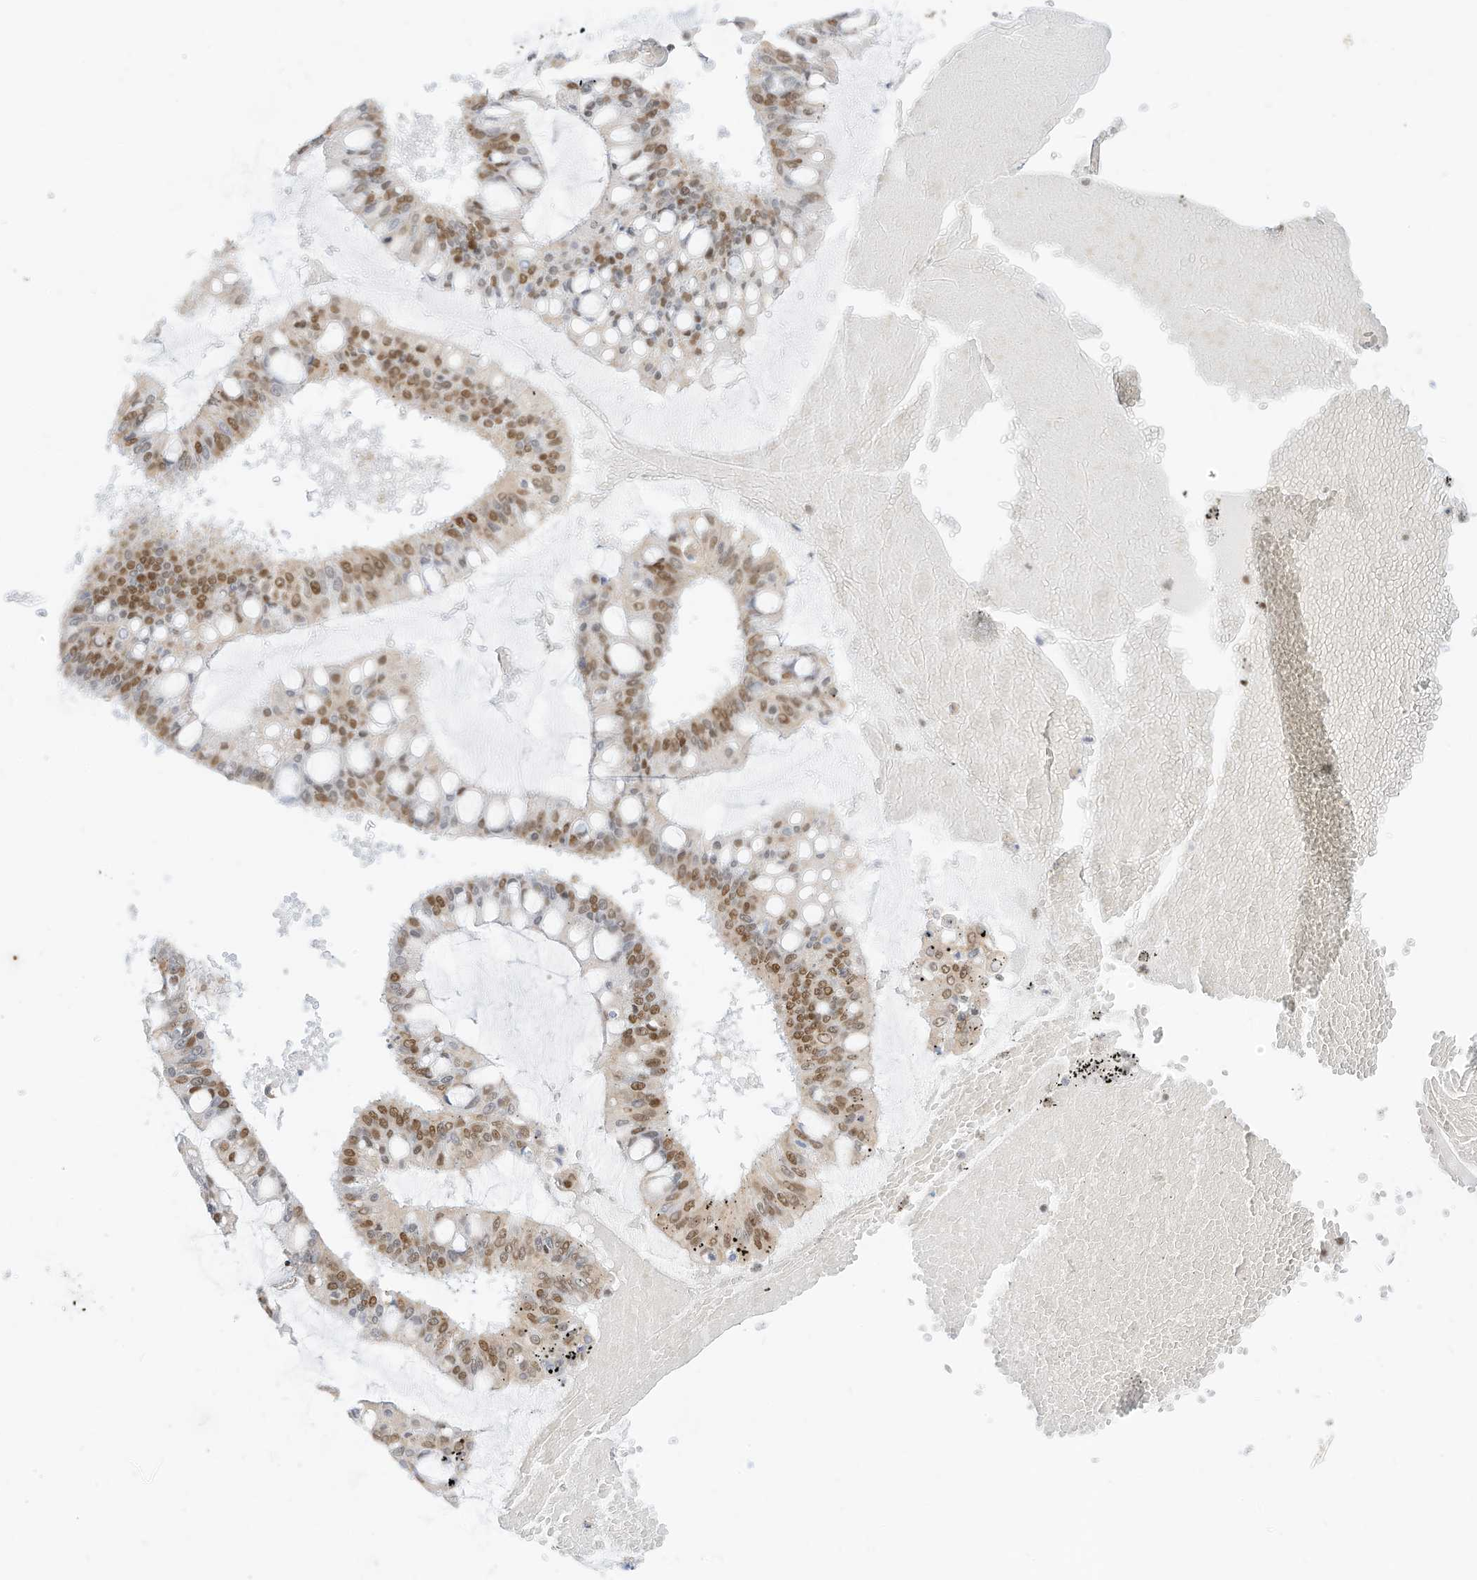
{"staining": {"intensity": "moderate", "quantity": ">75%", "location": "nuclear"}, "tissue": "ovarian cancer", "cell_type": "Tumor cells", "image_type": "cancer", "snomed": [{"axis": "morphology", "description": "Cystadenocarcinoma, mucinous, NOS"}, {"axis": "topography", "description": "Ovary"}], "caption": "Tumor cells show moderate nuclear positivity in approximately >75% of cells in ovarian mucinous cystadenocarcinoma. The staining is performed using DAB brown chromogen to label protein expression. The nuclei are counter-stained blue using hematoxylin.", "gene": "SMARCA2", "patient": {"sex": "female", "age": 73}}